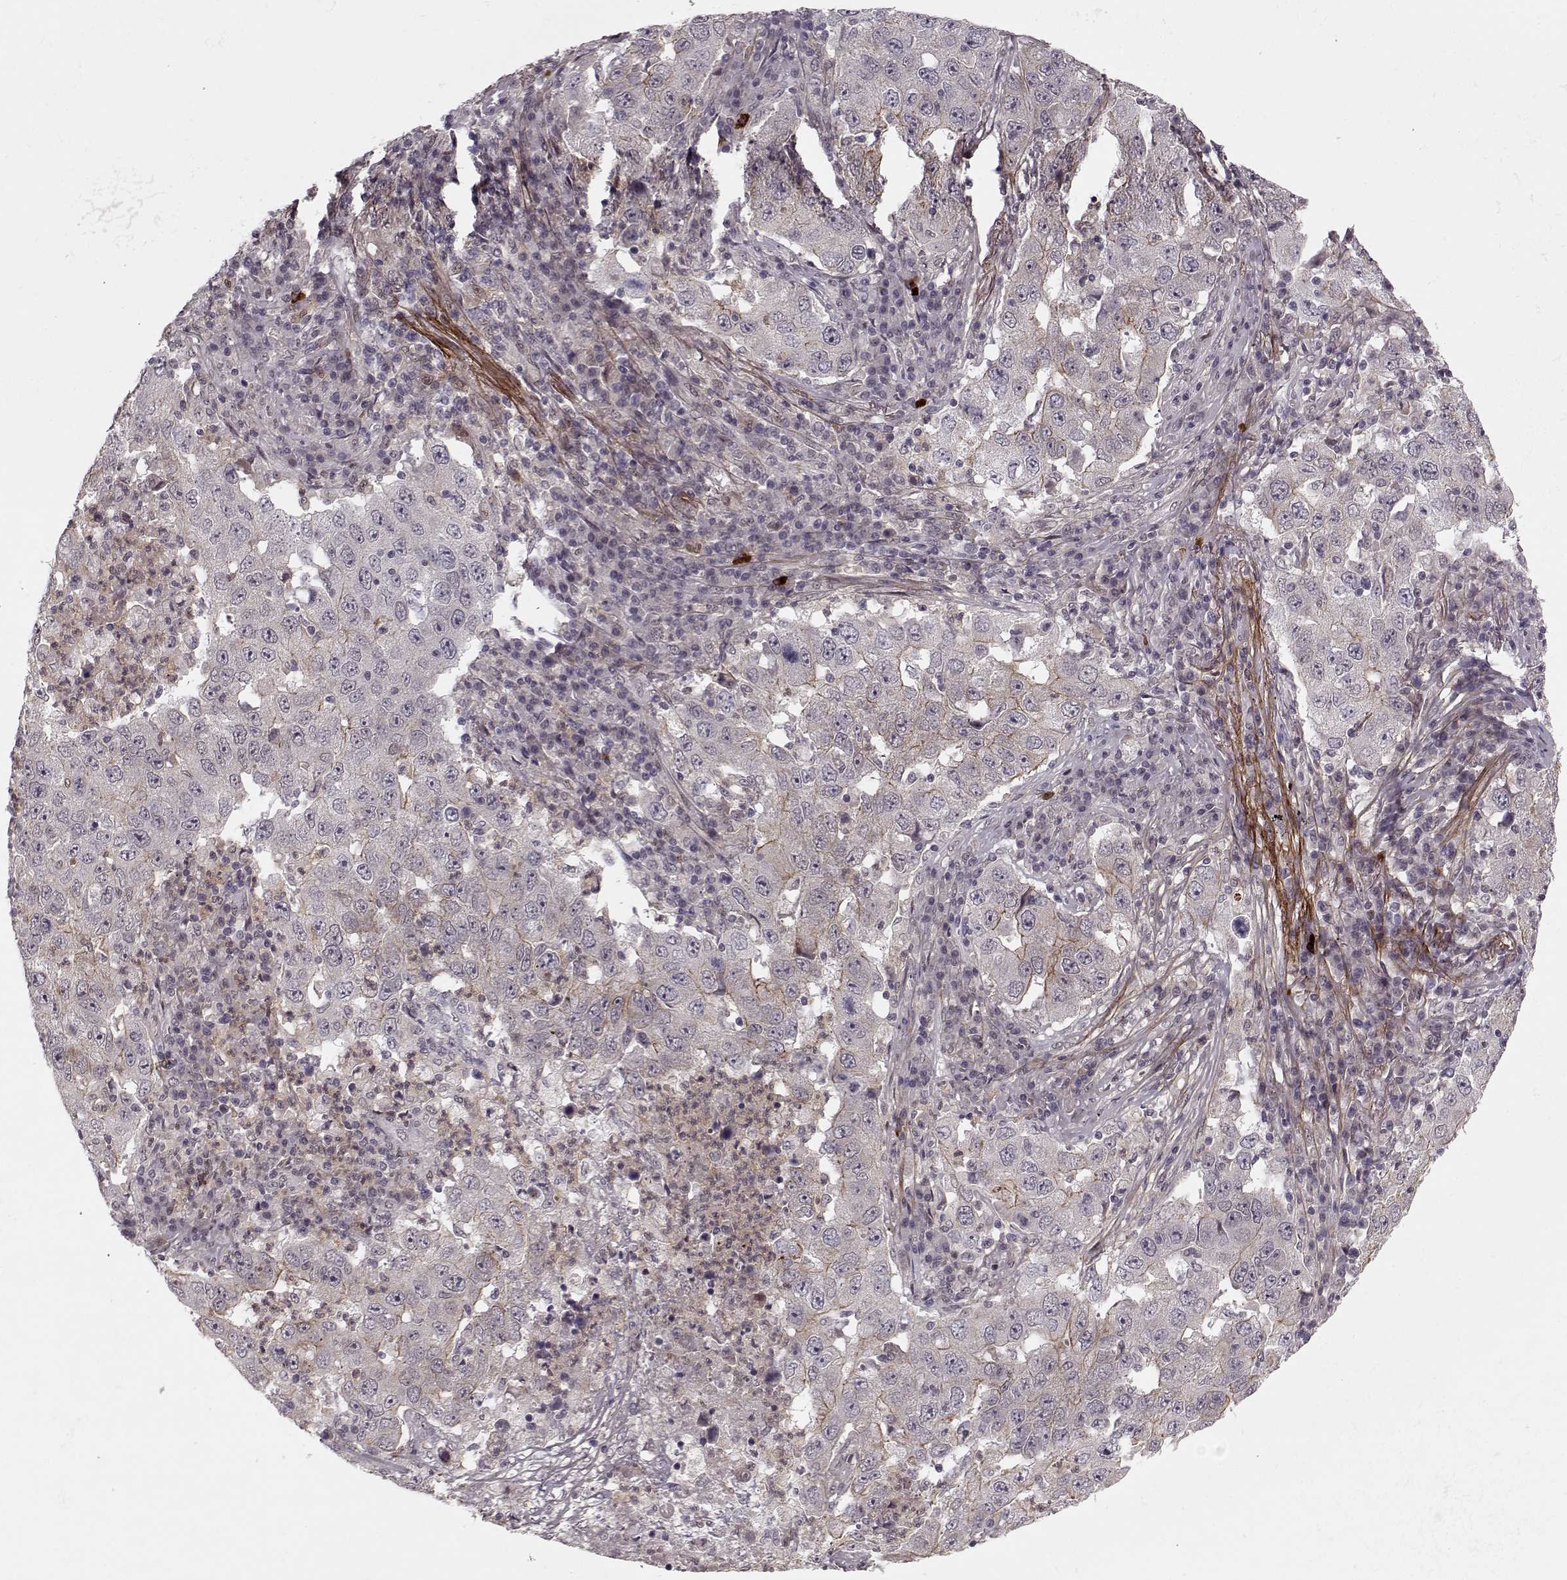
{"staining": {"intensity": "moderate", "quantity": "<25%", "location": "cytoplasmic/membranous"}, "tissue": "lung cancer", "cell_type": "Tumor cells", "image_type": "cancer", "snomed": [{"axis": "morphology", "description": "Adenocarcinoma, NOS"}, {"axis": "topography", "description": "Lung"}], "caption": "Lung adenocarcinoma stained with a protein marker reveals moderate staining in tumor cells.", "gene": "DENND4B", "patient": {"sex": "male", "age": 73}}